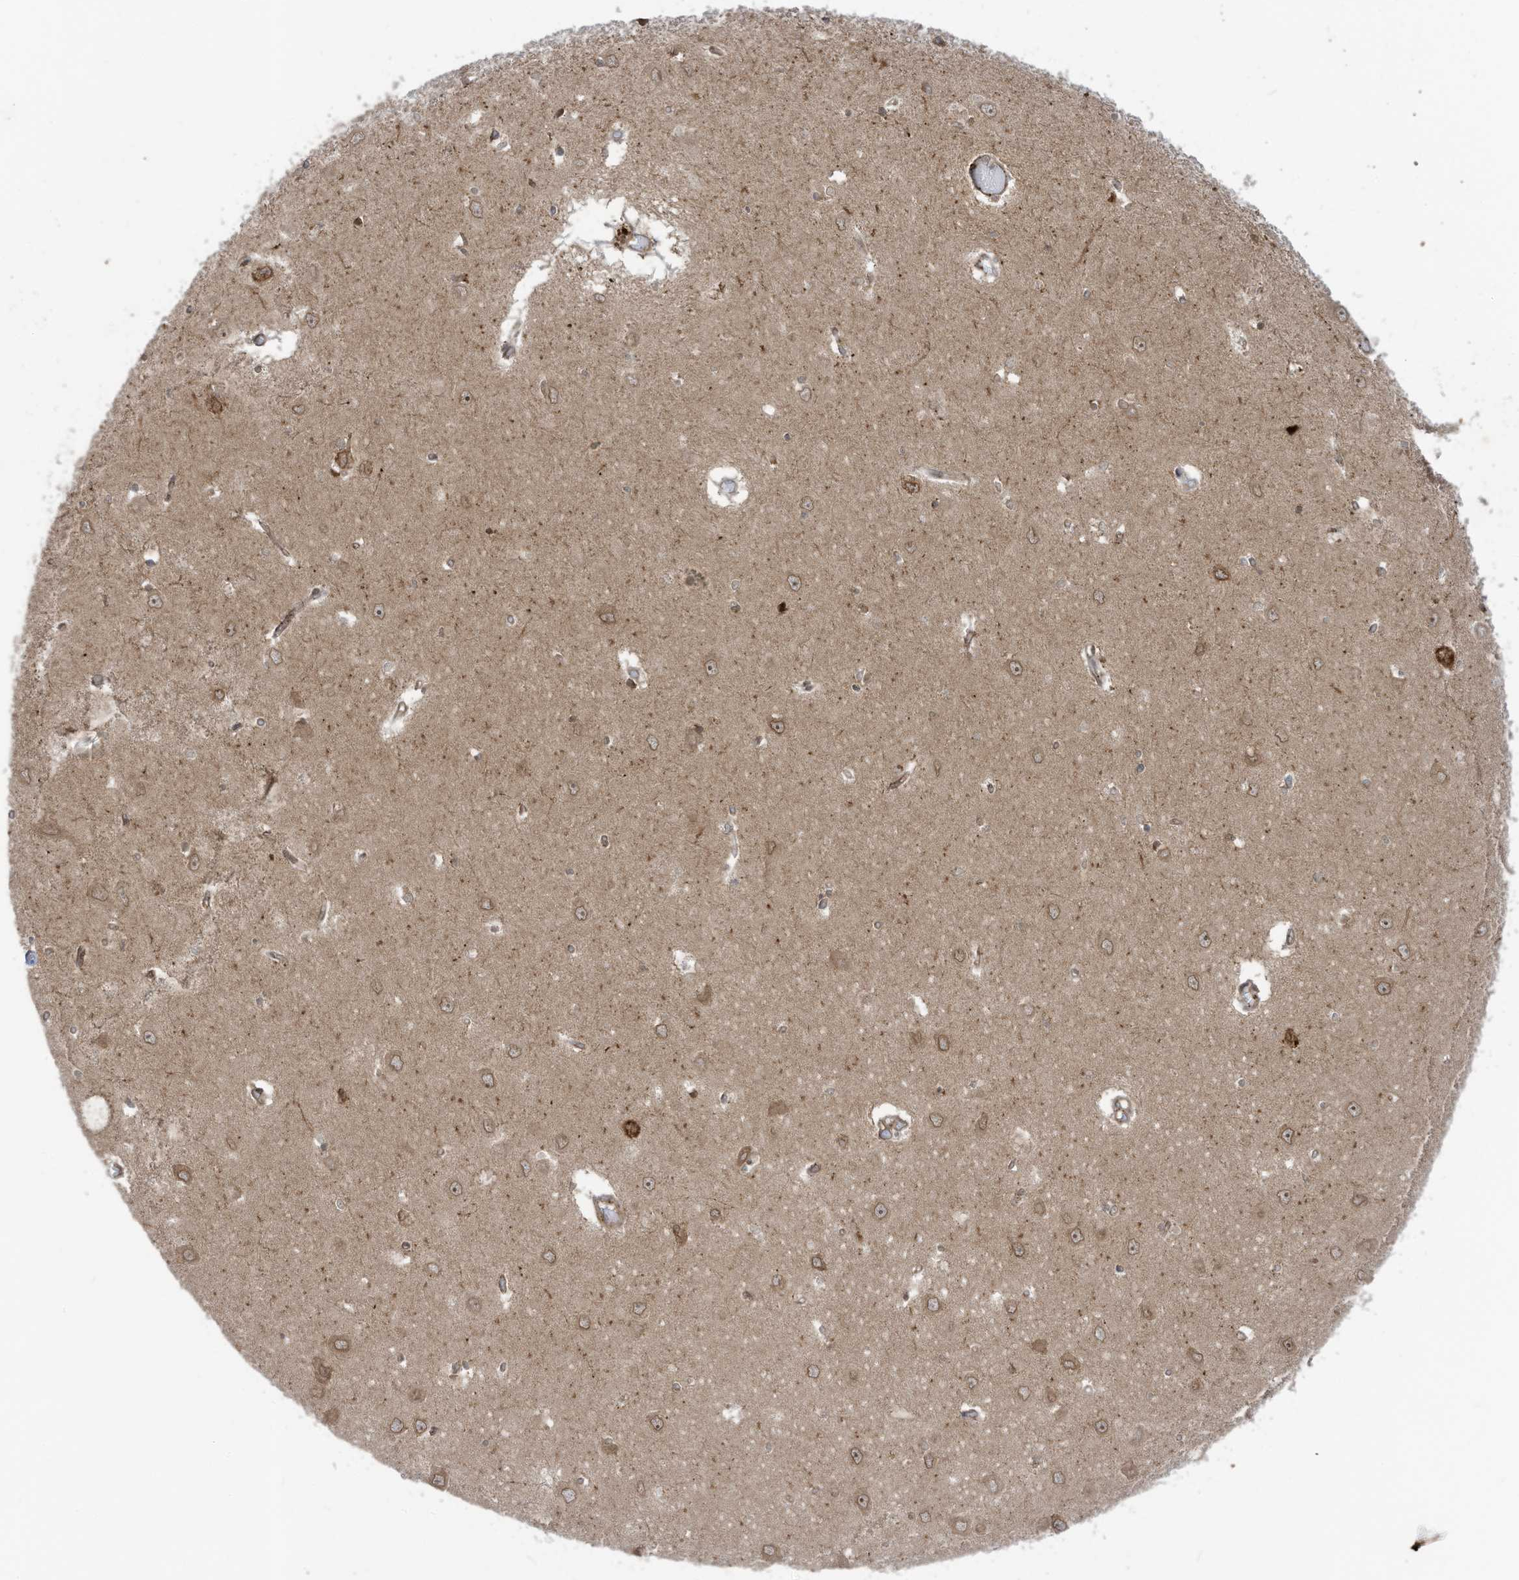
{"staining": {"intensity": "moderate", "quantity": ">75%", "location": "cytoplasmic/membranous"}, "tissue": "hippocampus", "cell_type": "Glial cells", "image_type": "normal", "snomed": [{"axis": "morphology", "description": "Normal tissue, NOS"}, {"axis": "topography", "description": "Hippocampus"}], "caption": "Normal hippocampus exhibits moderate cytoplasmic/membranous expression in about >75% of glial cells.", "gene": "TRIM67", "patient": {"sex": "male", "age": 70}}